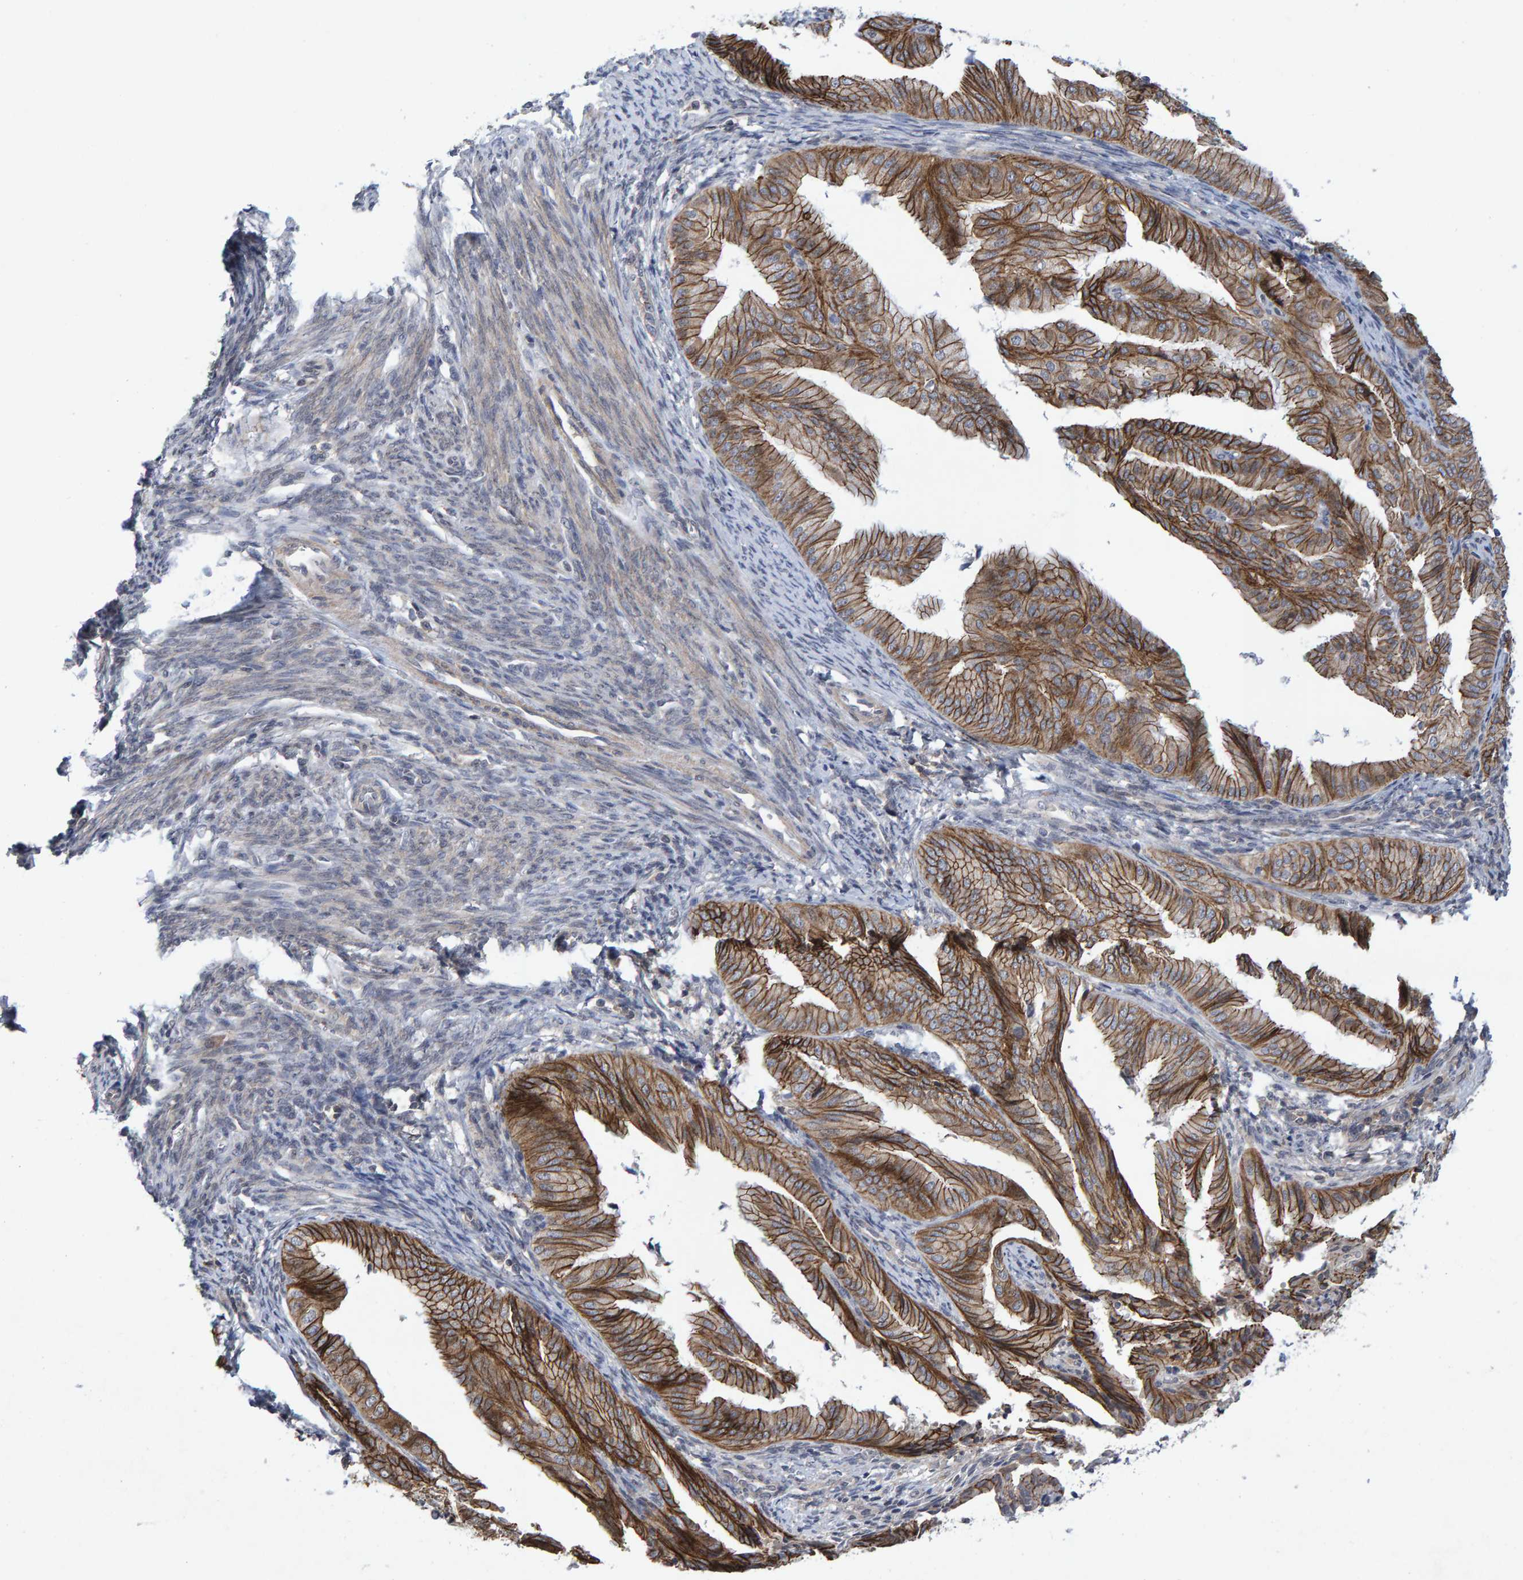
{"staining": {"intensity": "moderate", "quantity": ">75%", "location": "cytoplasmic/membranous"}, "tissue": "endometrial cancer", "cell_type": "Tumor cells", "image_type": "cancer", "snomed": [{"axis": "morphology", "description": "Adenocarcinoma, NOS"}, {"axis": "topography", "description": "Endometrium"}], "caption": "This histopathology image reveals immunohistochemistry (IHC) staining of adenocarcinoma (endometrial), with medium moderate cytoplasmic/membranous expression in approximately >75% of tumor cells.", "gene": "CDH2", "patient": {"sex": "female", "age": 58}}